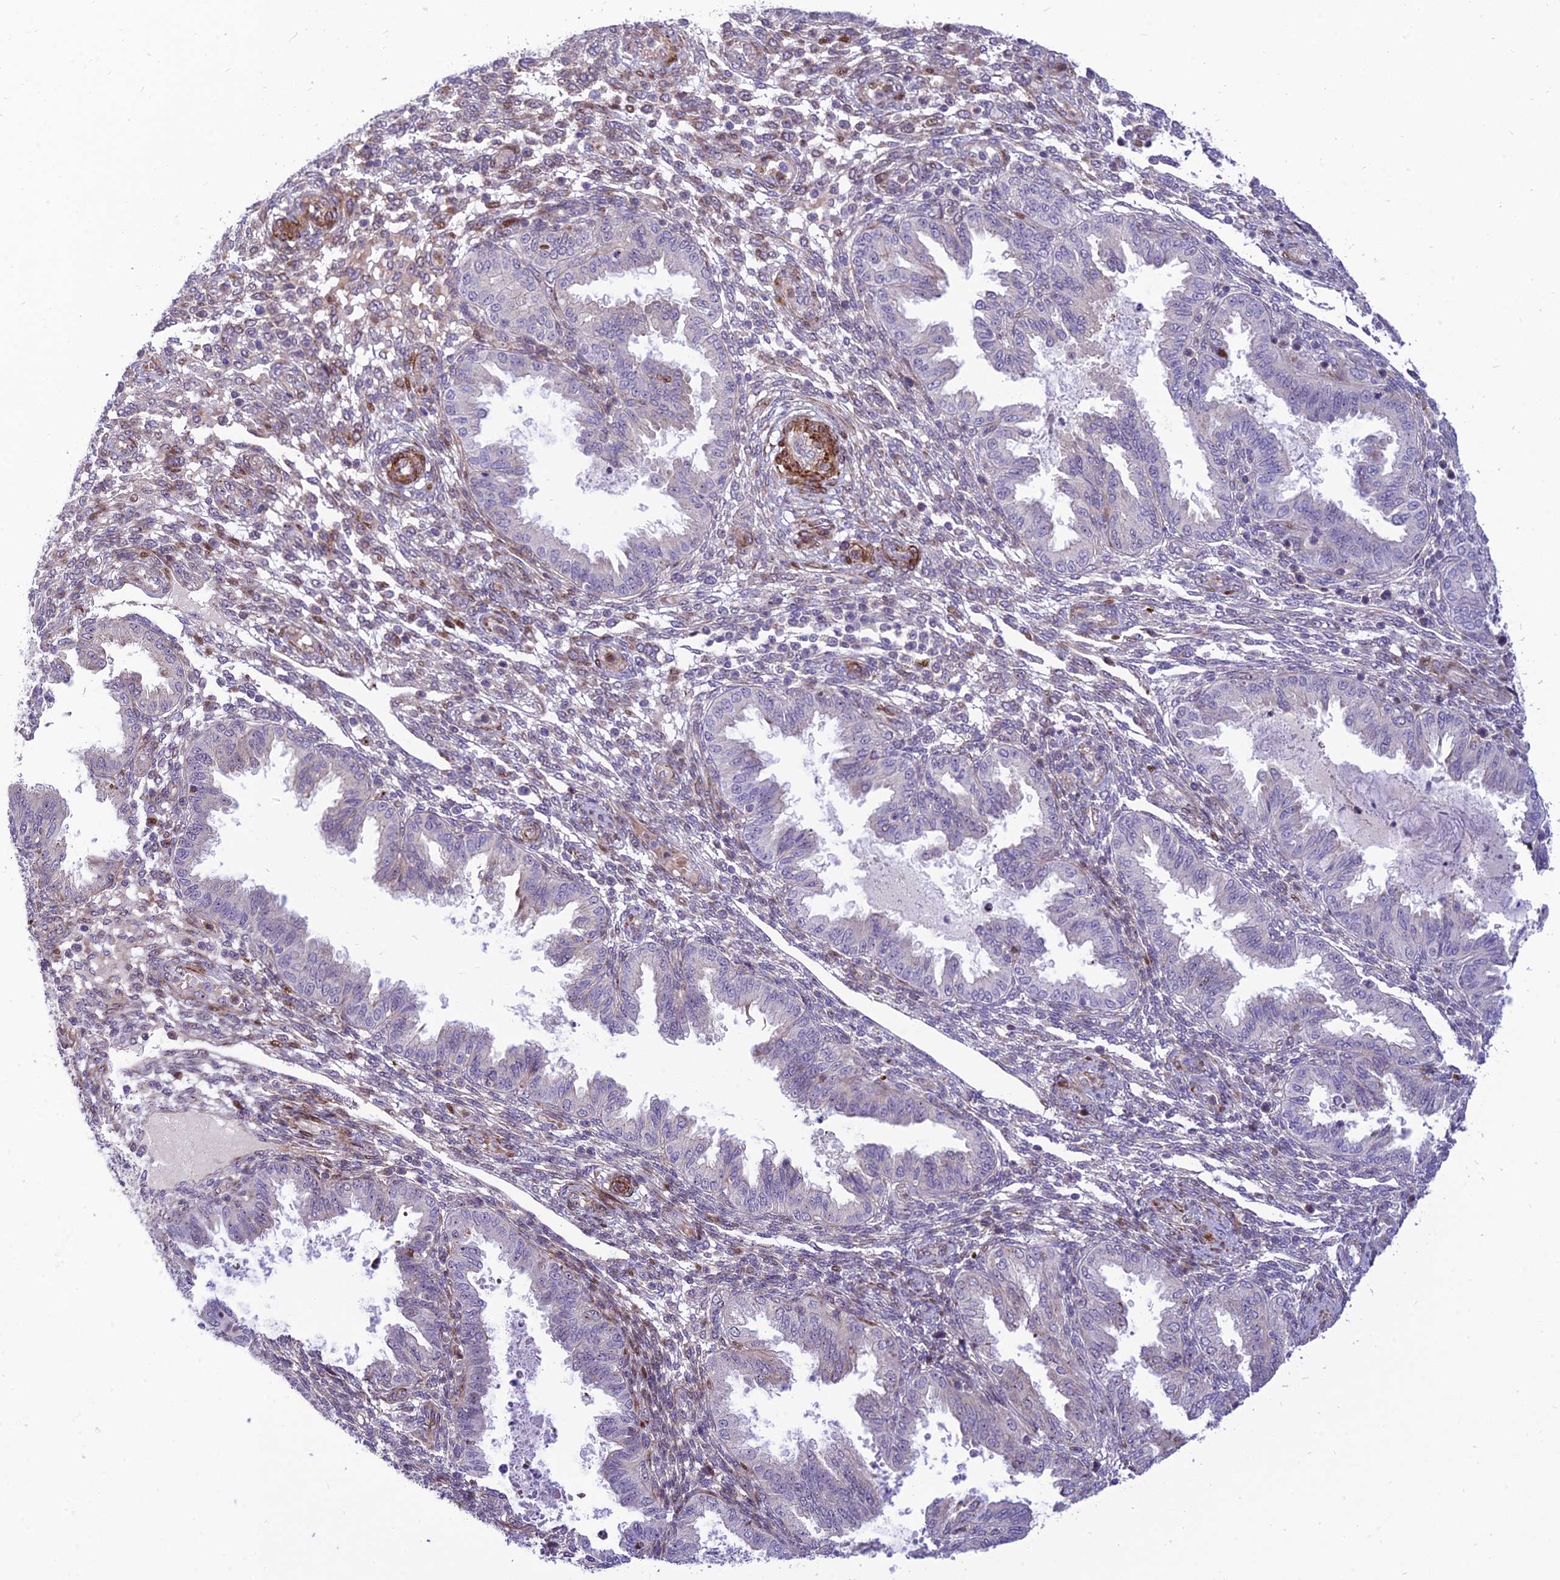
{"staining": {"intensity": "negative", "quantity": "none", "location": "none"}, "tissue": "endometrium", "cell_type": "Cells in endometrial stroma", "image_type": "normal", "snomed": [{"axis": "morphology", "description": "Normal tissue, NOS"}, {"axis": "topography", "description": "Endometrium"}], "caption": "Cells in endometrial stroma are negative for protein expression in benign human endometrium.", "gene": "KBTBD7", "patient": {"sex": "female", "age": 33}}